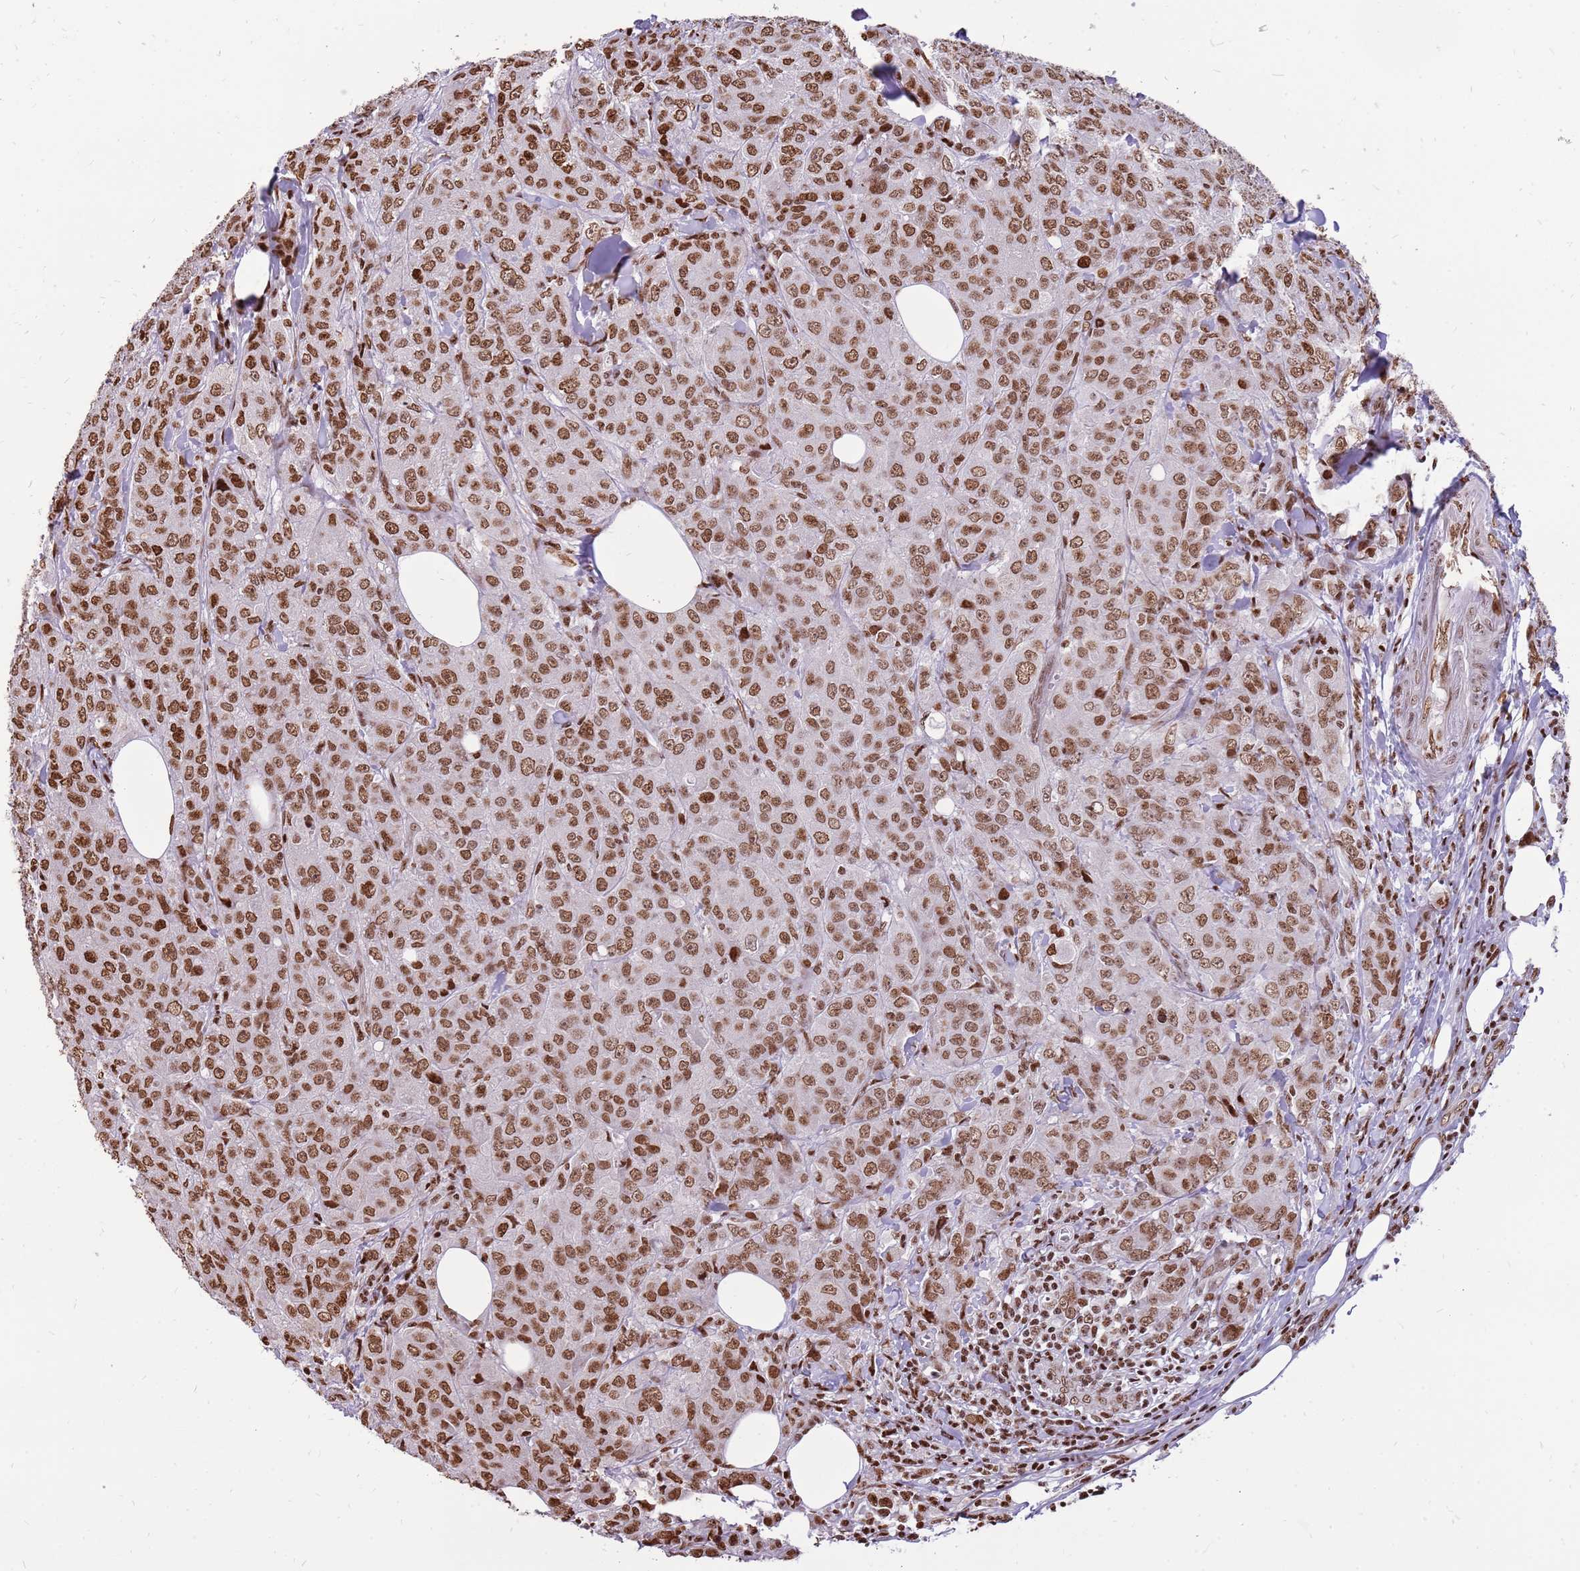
{"staining": {"intensity": "moderate", "quantity": ">75%", "location": "nuclear"}, "tissue": "breast cancer", "cell_type": "Tumor cells", "image_type": "cancer", "snomed": [{"axis": "morphology", "description": "Duct carcinoma"}, {"axis": "topography", "description": "Breast"}], "caption": "This photomicrograph shows breast cancer (infiltrating ductal carcinoma) stained with immunohistochemistry to label a protein in brown. The nuclear of tumor cells show moderate positivity for the protein. Nuclei are counter-stained blue.", "gene": "WASHC4", "patient": {"sex": "female", "age": 43}}